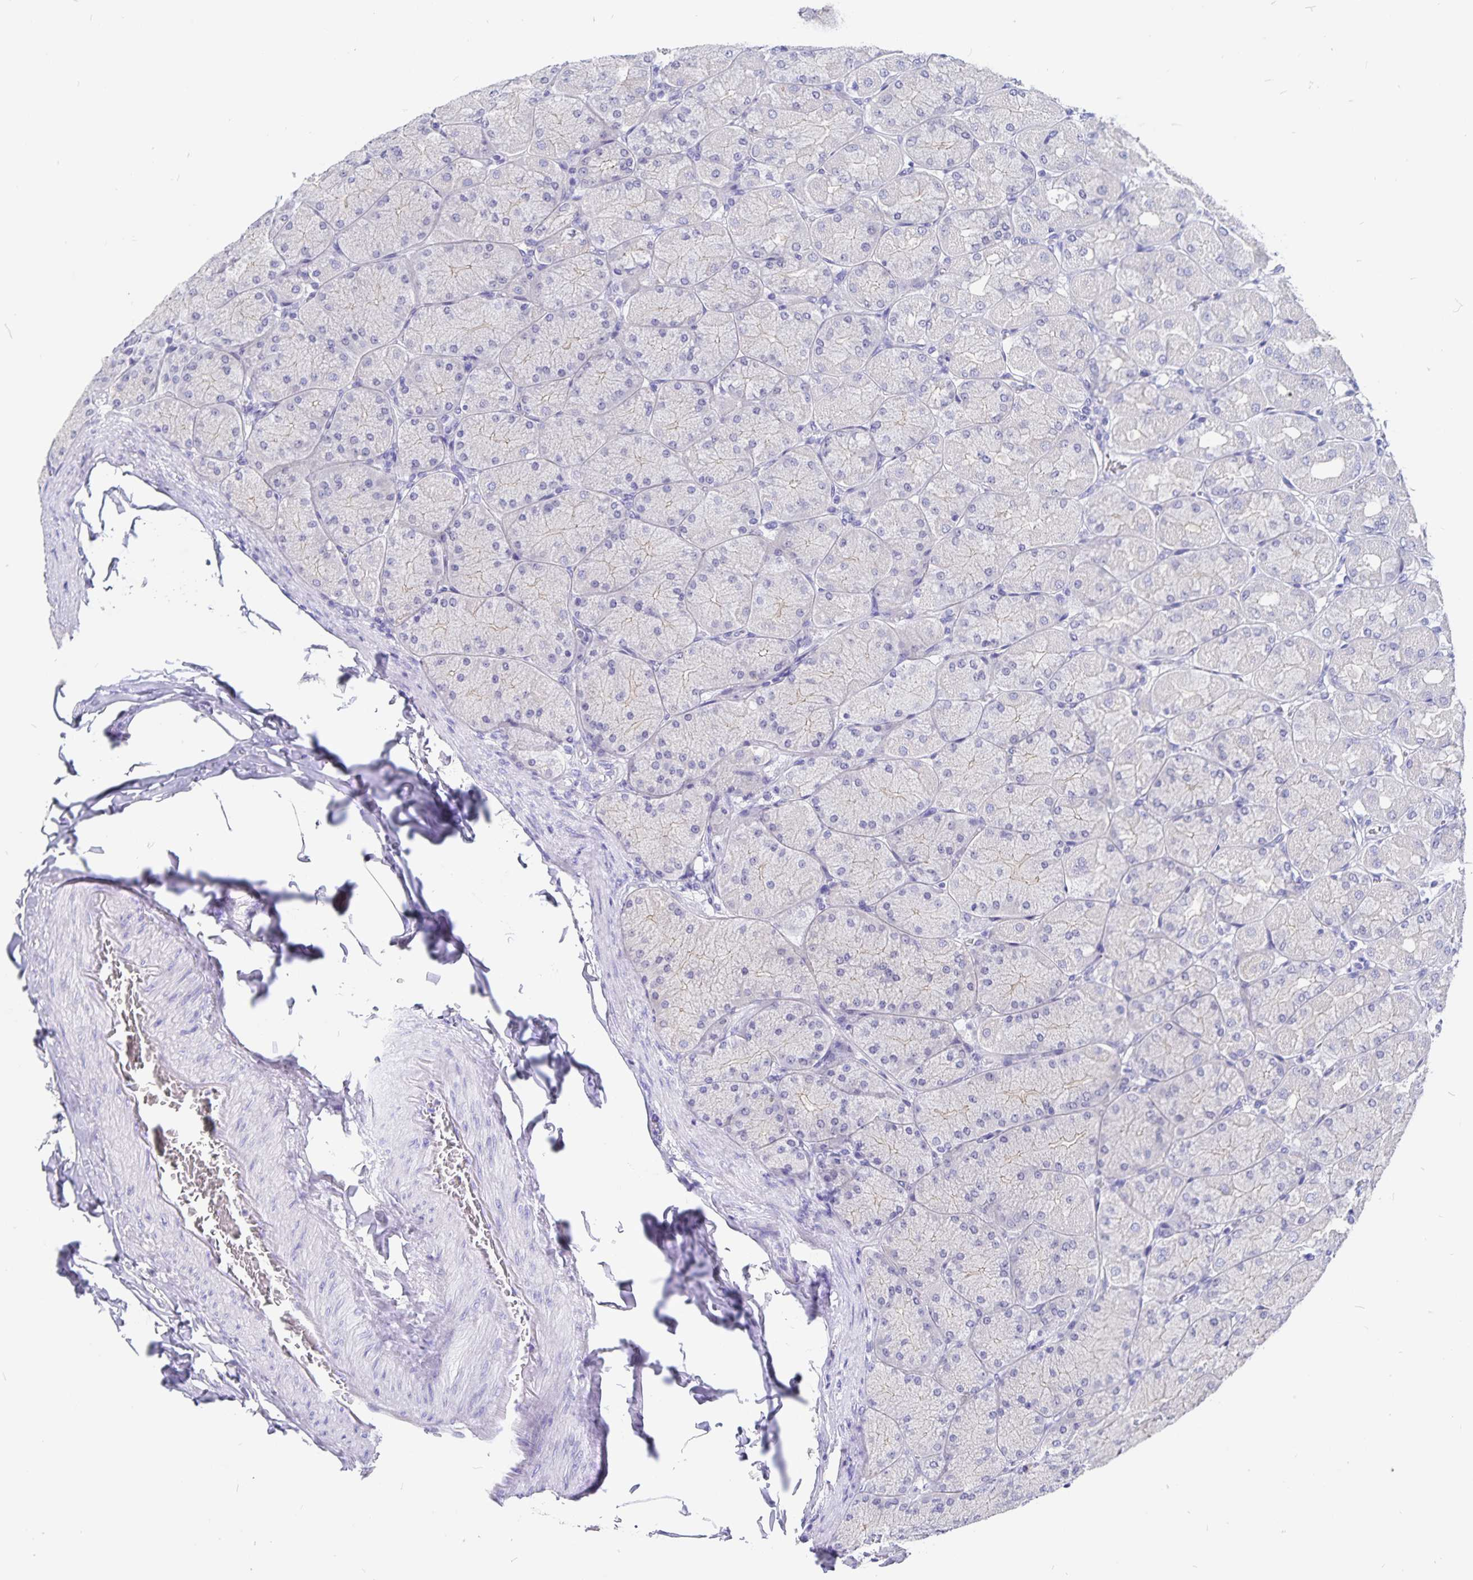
{"staining": {"intensity": "weak", "quantity": "<25%", "location": "cytoplasmic/membranous"}, "tissue": "stomach", "cell_type": "Glandular cells", "image_type": "normal", "snomed": [{"axis": "morphology", "description": "Normal tissue, NOS"}, {"axis": "topography", "description": "Stomach, upper"}], "caption": "This histopathology image is of normal stomach stained with IHC to label a protein in brown with the nuclei are counter-stained blue. There is no expression in glandular cells. The staining is performed using DAB (3,3'-diaminobenzidine) brown chromogen with nuclei counter-stained in using hematoxylin.", "gene": "SNTN", "patient": {"sex": "female", "age": 56}}